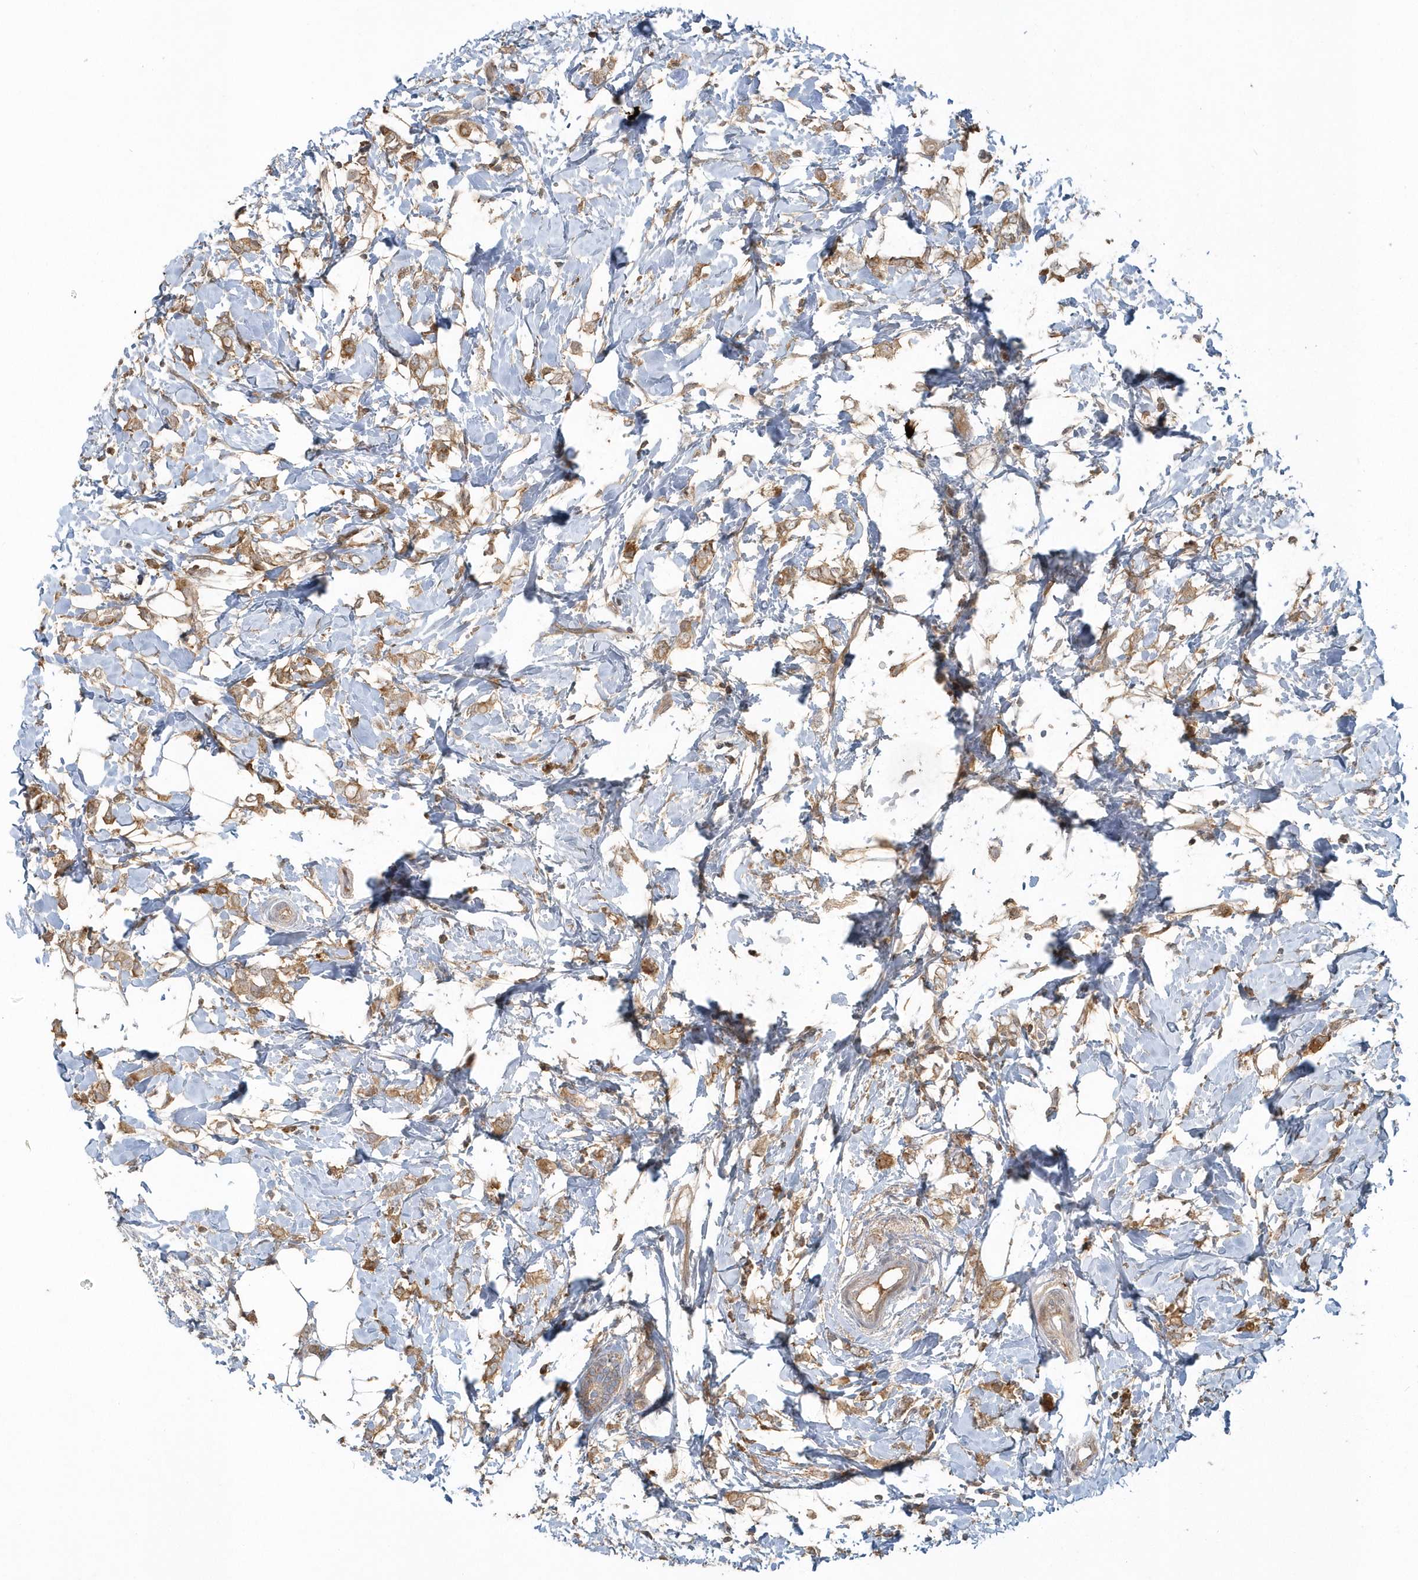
{"staining": {"intensity": "moderate", "quantity": ">75%", "location": "cytoplasmic/membranous"}, "tissue": "breast cancer", "cell_type": "Tumor cells", "image_type": "cancer", "snomed": [{"axis": "morphology", "description": "Normal tissue, NOS"}, {"axis": "morphology", "description": "Lobular carcinoma"}, {"axis": "topography", "description": "Breast"}], "caption": "This is an image of immunohistochemistry staining of breast lobular carcinoma, which shows moderate staining in the cytoplasmic/membranous of tumor cells.", "gene": "STIM2", "patient": {"sex": "female", "age": 47}}